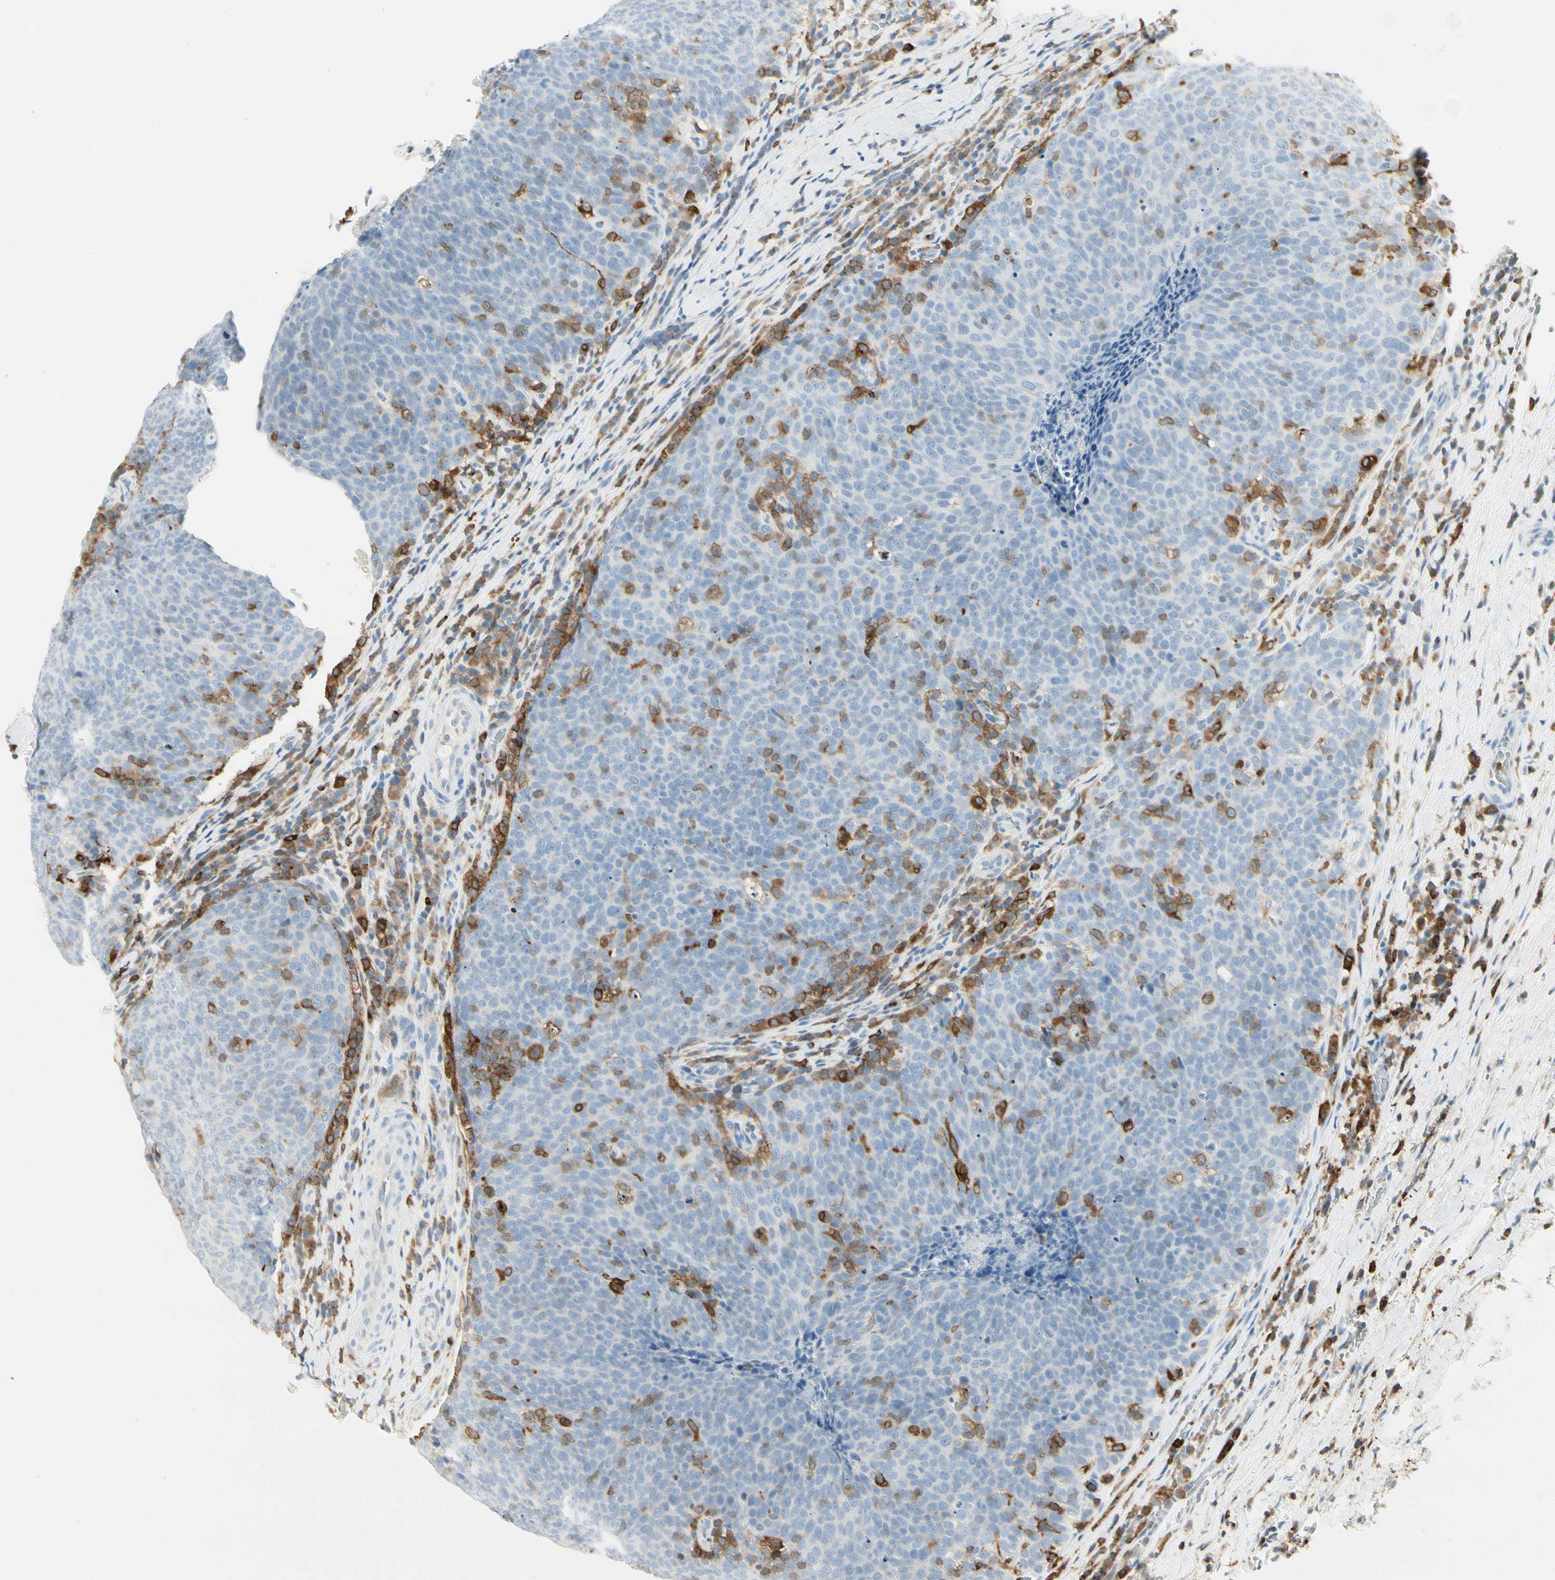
{"staining": {"intensity": "negative", "quantity": "none", "location": "none"}, "tissue": "head and neck cancer", "cell_type": "Tumor cells", "image_type": "cancer", "snomed": [{"axis": "morphology", "description": "Squamous cell carcinoma, NOS"}, {"axis": "morphology", "description": "Squamous cell carcinoma, metastatic, NOS"}, {"axis": "topography", "description": "Lymph node"}, {"axis": "topography", "description": "Head-Neck"}], "caption": "Human head and neck cancer (metastatic squamous cell carcinoma) stained for a protein using immunohistochemistry reveals no staining in tumor cells.", "gene": "ITGB2", "patient": {"sex": "male", "age": 62}}